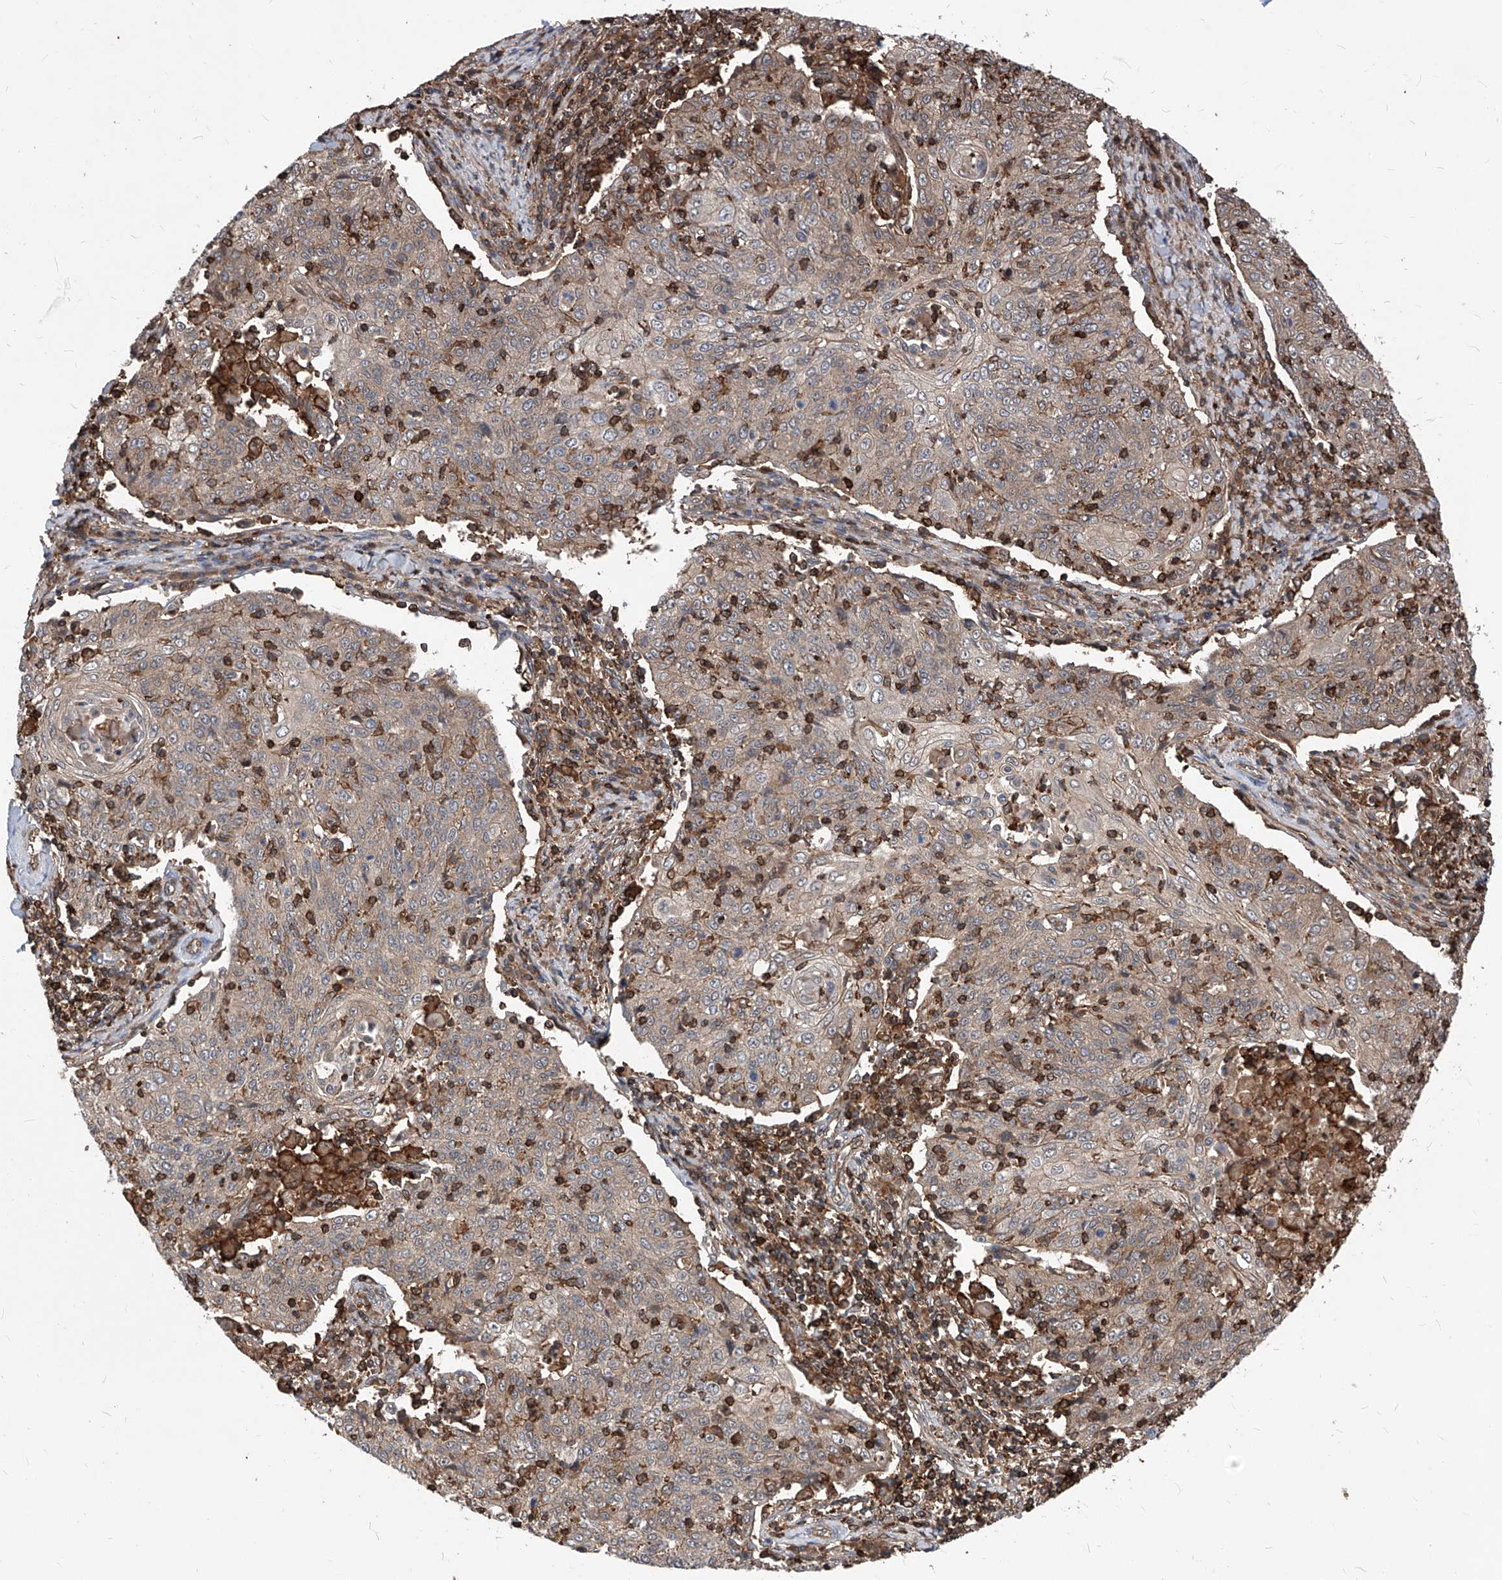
{"staining": {"intensity": "negative", "quantity": "none", "location": "none"}, "tissue": "cervical cancer", "cell_type": "Tumor cells", "image_type": "cancer", "snomed": [{"axis": "morphology", "description": "Squamous cell carcinoma, NOS"}, {"axis": "topography", "description": "Cervix"}], "caption": "Immunohistochemistry micrograph of human cervical cancer stained for a protein (brown), which reveals no positivity in tumor cells. (Stains: DAB IHC with hematoxylin counter stain, Microscopy: brightfield microscopy at high magnification).", "gene": "ABRACL", "patient": {"sex": "female", "age": 48}}